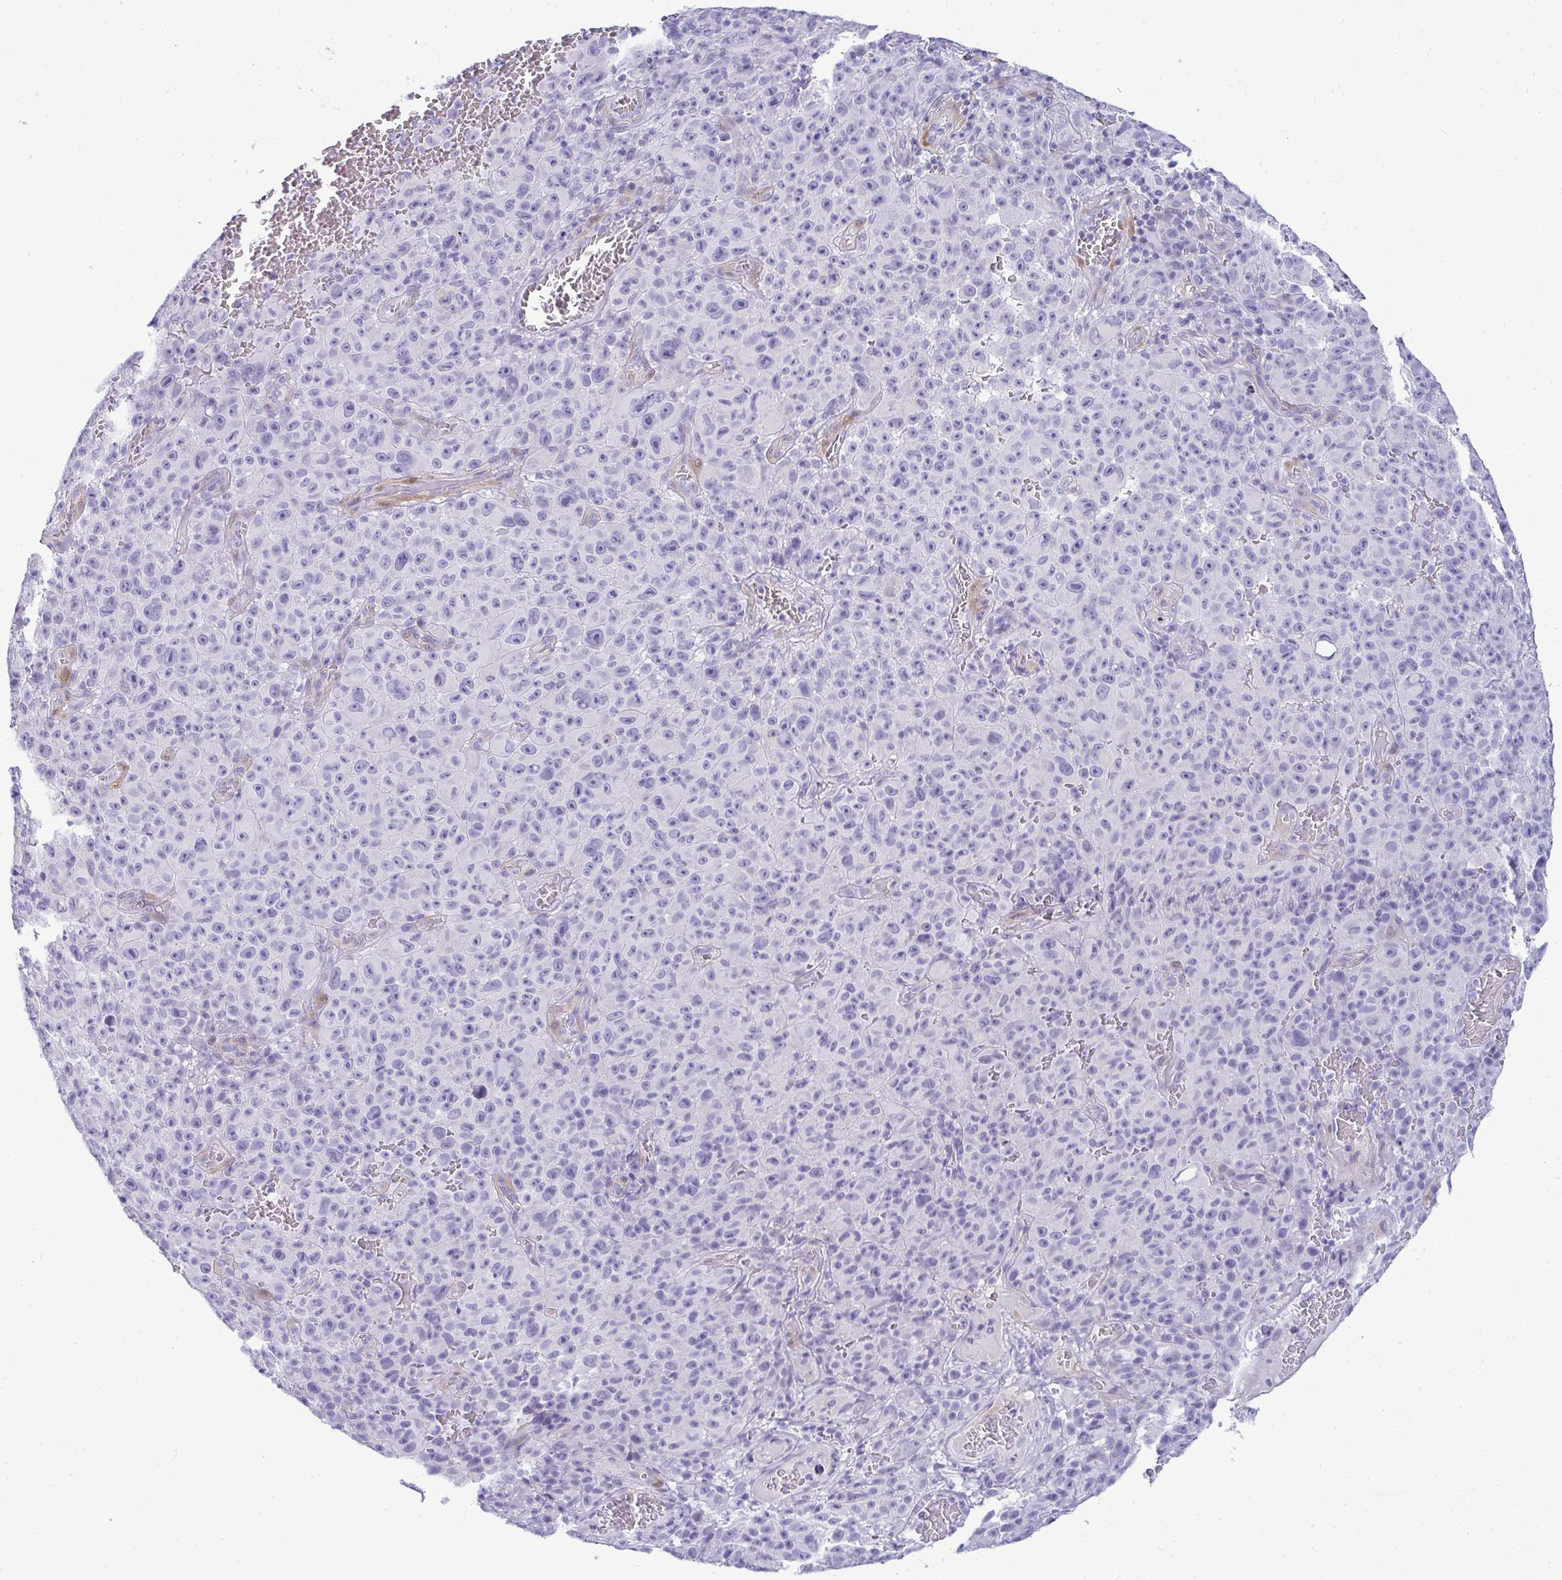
{"staining": {"intensity": "negative", "quantity": "none", "location": "none"}, "tissue": "melanoma", "cell_type": "Tumor cells", "image_type": "cancer", "snomed": [{"axis": "morphology", "description": "Malignant melanoma, NOS"}, {"axis": "topography", "description": "Skin"}], "caption": "Immunohistochemical staining of malignant melanoma reveals no significant staining in tumor cells. (DAB (3,3'-diaminobenzidine) IHC with hematoxylin counter stain).", "gene": "HSPB6", "patient": {"sex": "female", "age": 82}}